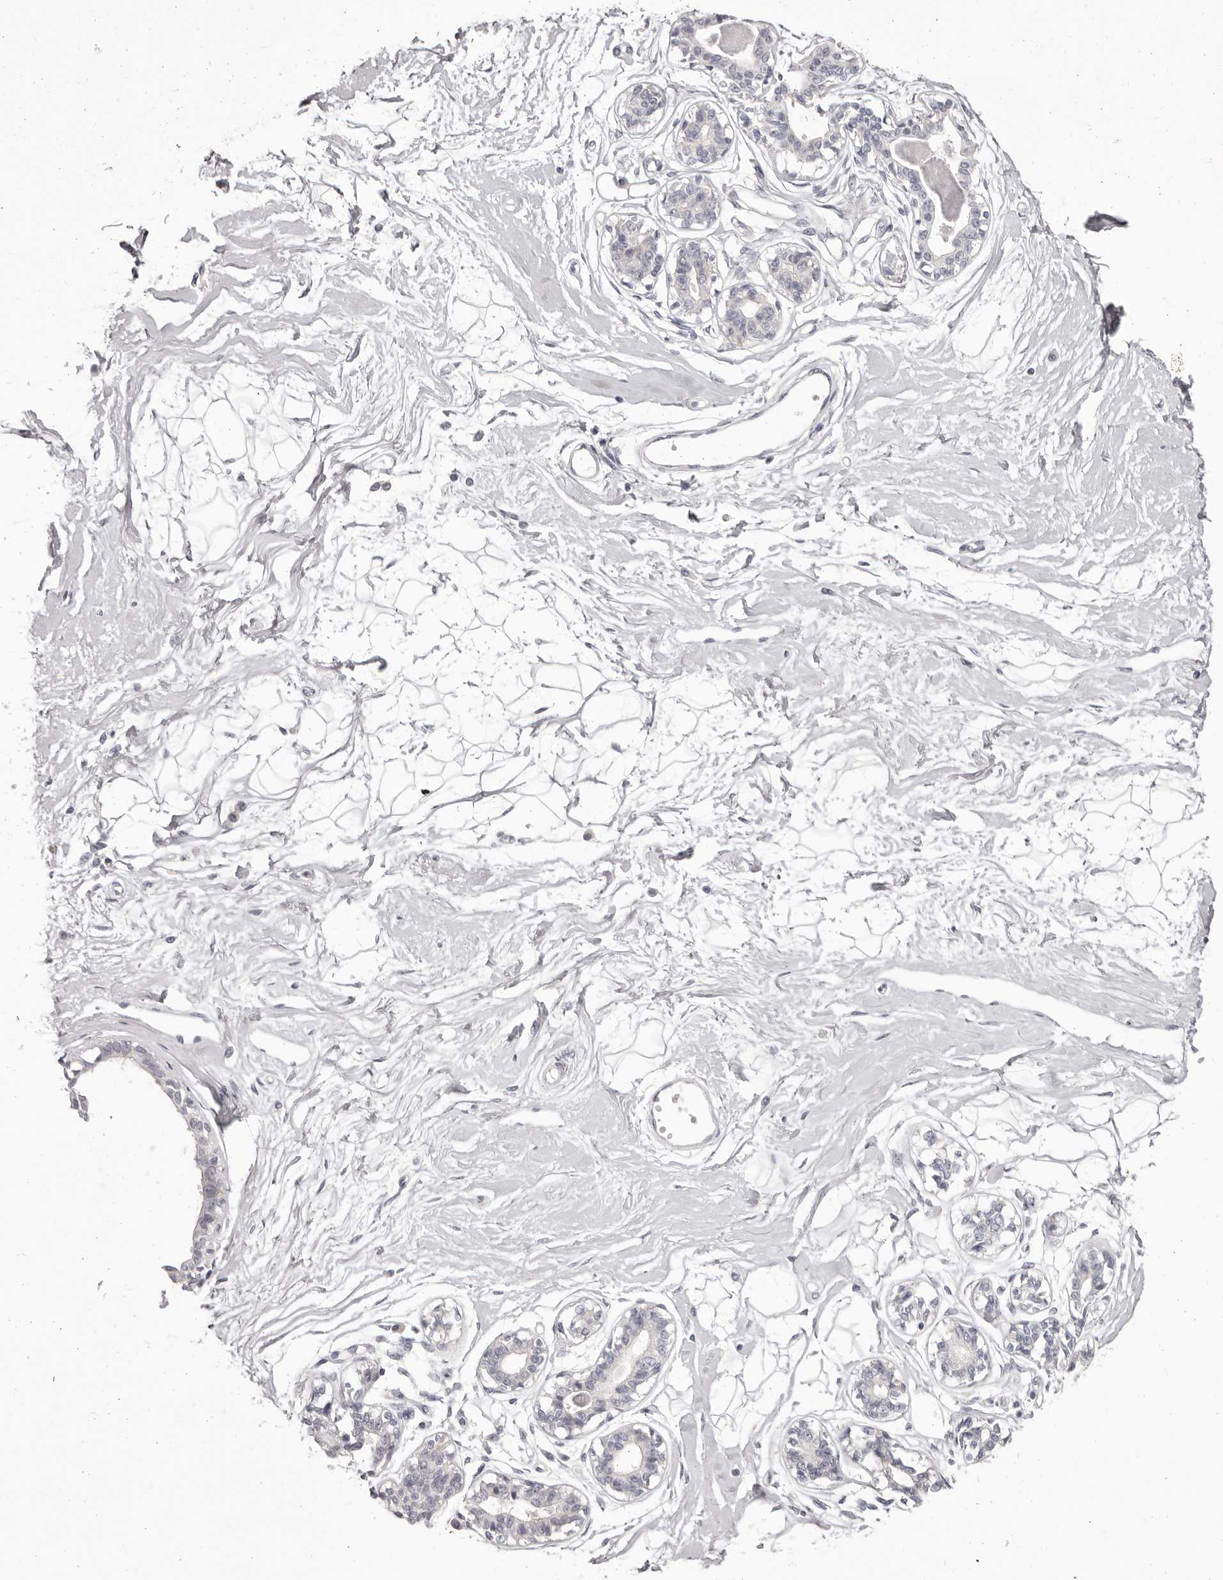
{"staining": {"intensity": "negative", "quantity": "none", "location": "none"}, "tissue": "breast", "cell_type": "Adipocytes", "image_type": "normal", "snomed": [{"axis": "morphology", "description": "Normal tissue, NOS"}, {"axis": "topography", "description": "Breast"}], "caption": "DAB immunohistochemical staining of normal breast displays no significant expression in adipocytes. The staining is performed using DAB (3,3'-diaminobenzidine) brown chromogen with nuclei counter-stained in using hematoxylin.", "gene": "OTUD3", "patient": {"sex": "female", "age": 45}}